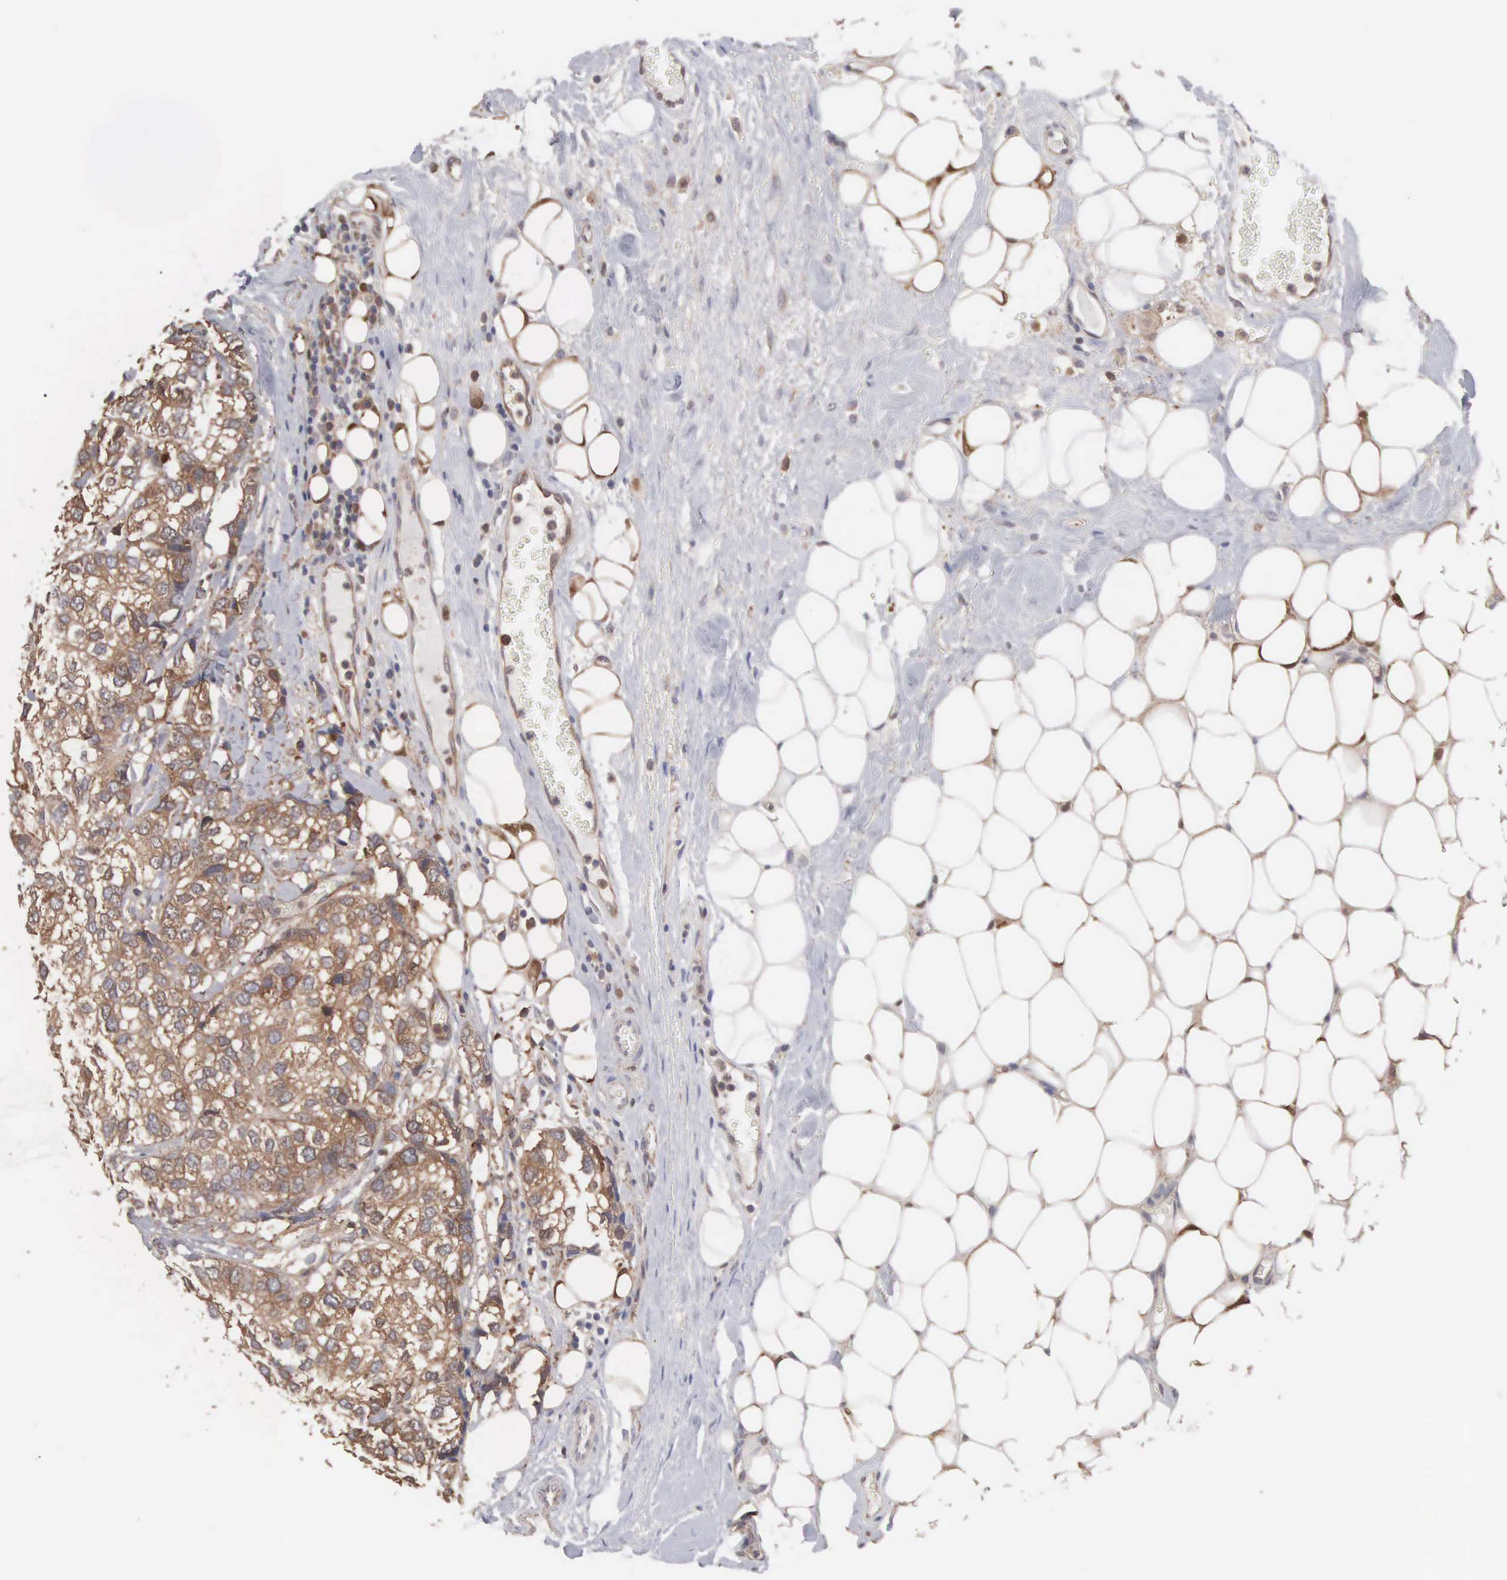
{"staining": {"intensity": "moderate", "quantity": ">75%", "location": "cytoplasmic/membranous"}, "tissue": "breast cancer", "cell_type": "Tumor cells", "image_type": "cancer", "snomed": [{"axis": "morphology", "description": "Duct carcinoma"}, {"axis": "topography", "description": "Breast"}], "caption": "A brown stain shows moderate cytoplasmic/membranous staining of a protein in human breast cancer (intraductal carcinoma) tumor cells.", "gene": "MTHFD1", "patient": {"sex": "female", "age": 68}}